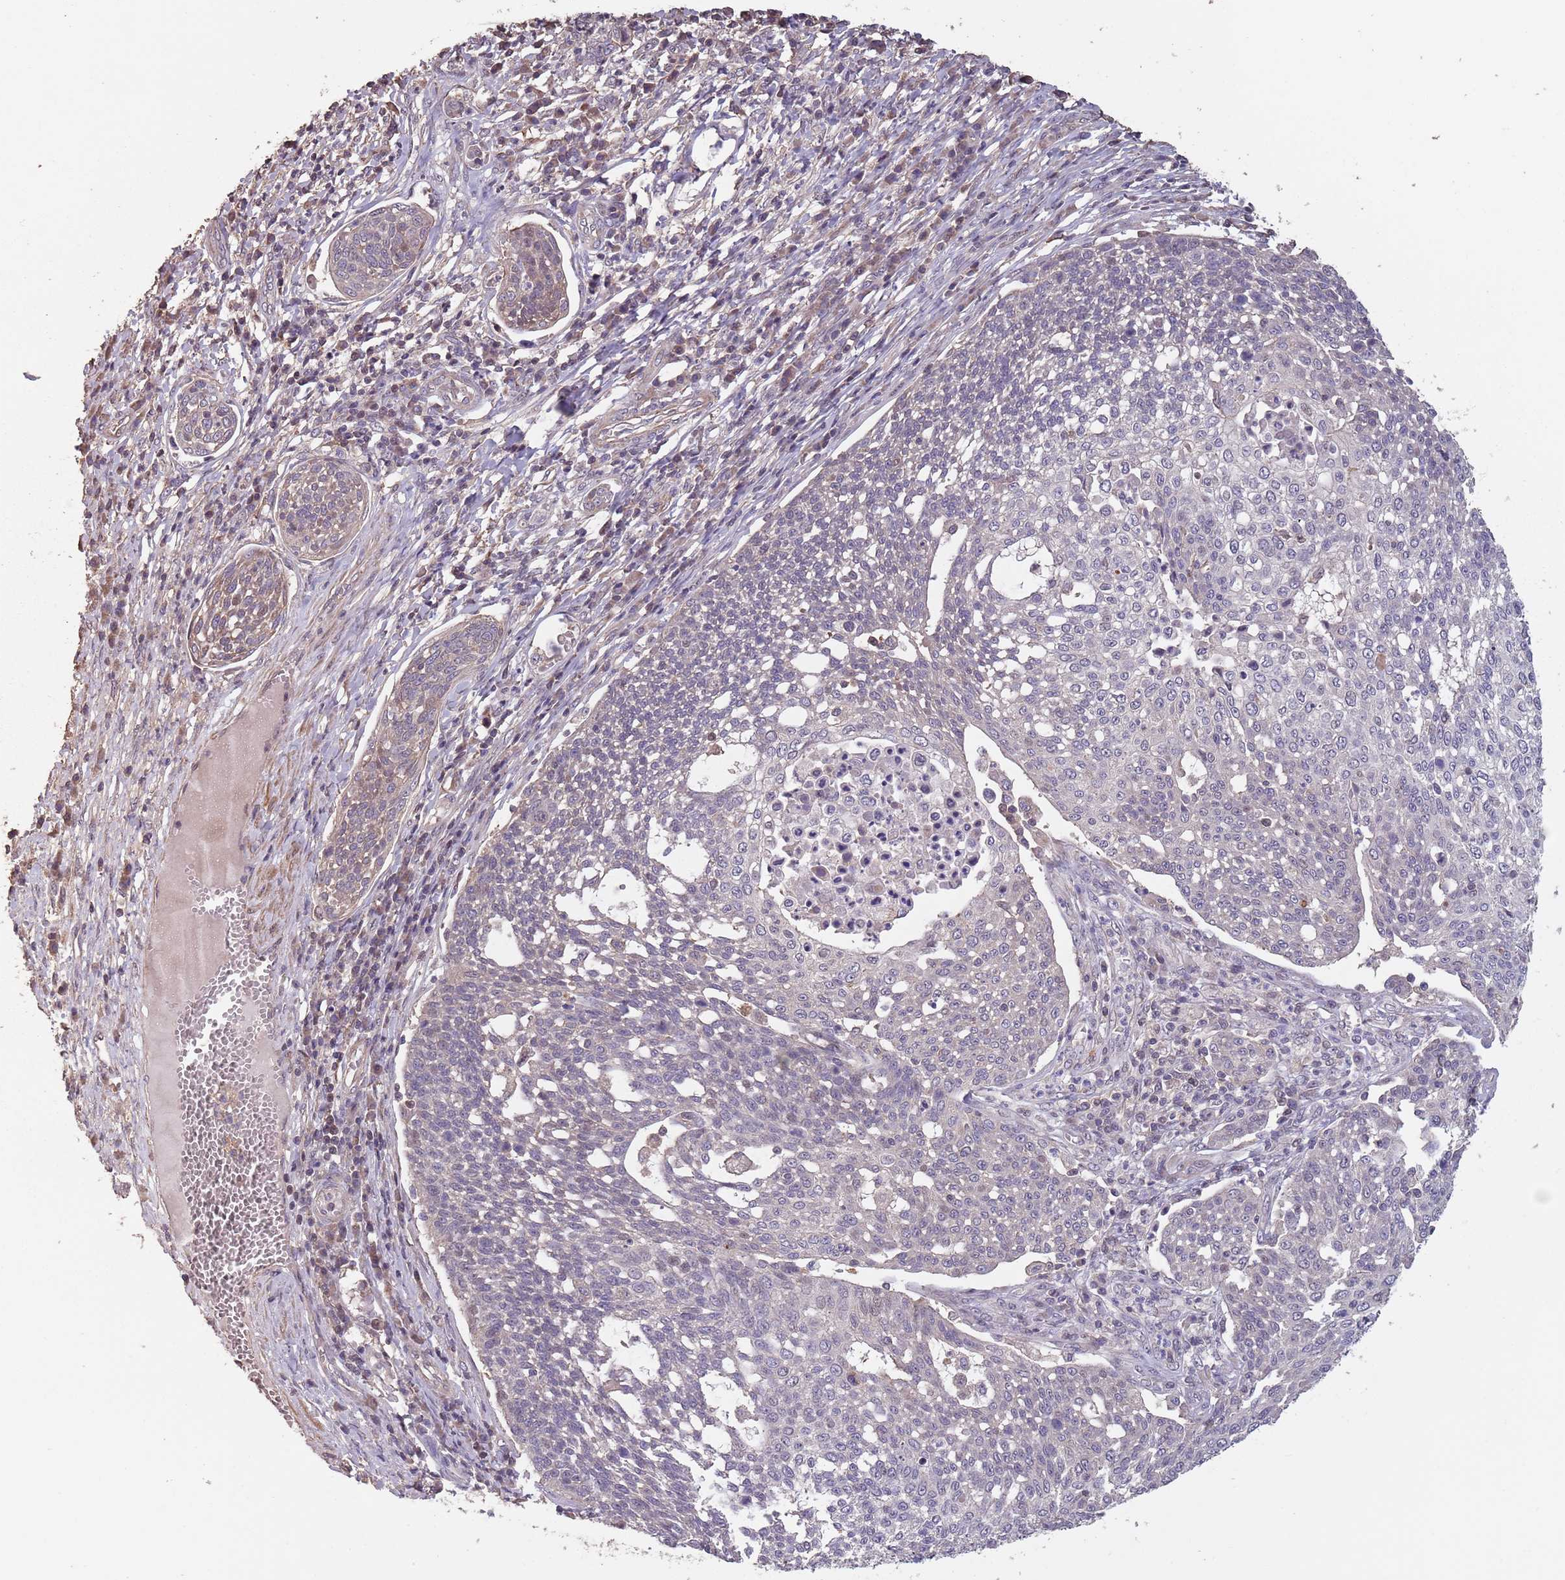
{"staining": {"intensity": "weak", "quantity": "<25%", "location": "cytoplasmic/membranous"}, "tissue": "cervical cancer", "cell_type": "Tumor cells", "image_type": "cancer", "snomed": [{"axis": "morphology", "description": "Squamous cell carcinoma, NOS"}, {"axis": "topography", "description": "Cervix"}], "caption": "This is a image of immunohistochemistry staining of cervical cancer (squamous cell carcinoma), which shows no expression in tumor cells.", "gene": "MBD3L1", "patient": {"sex": "female", "age": 34}}